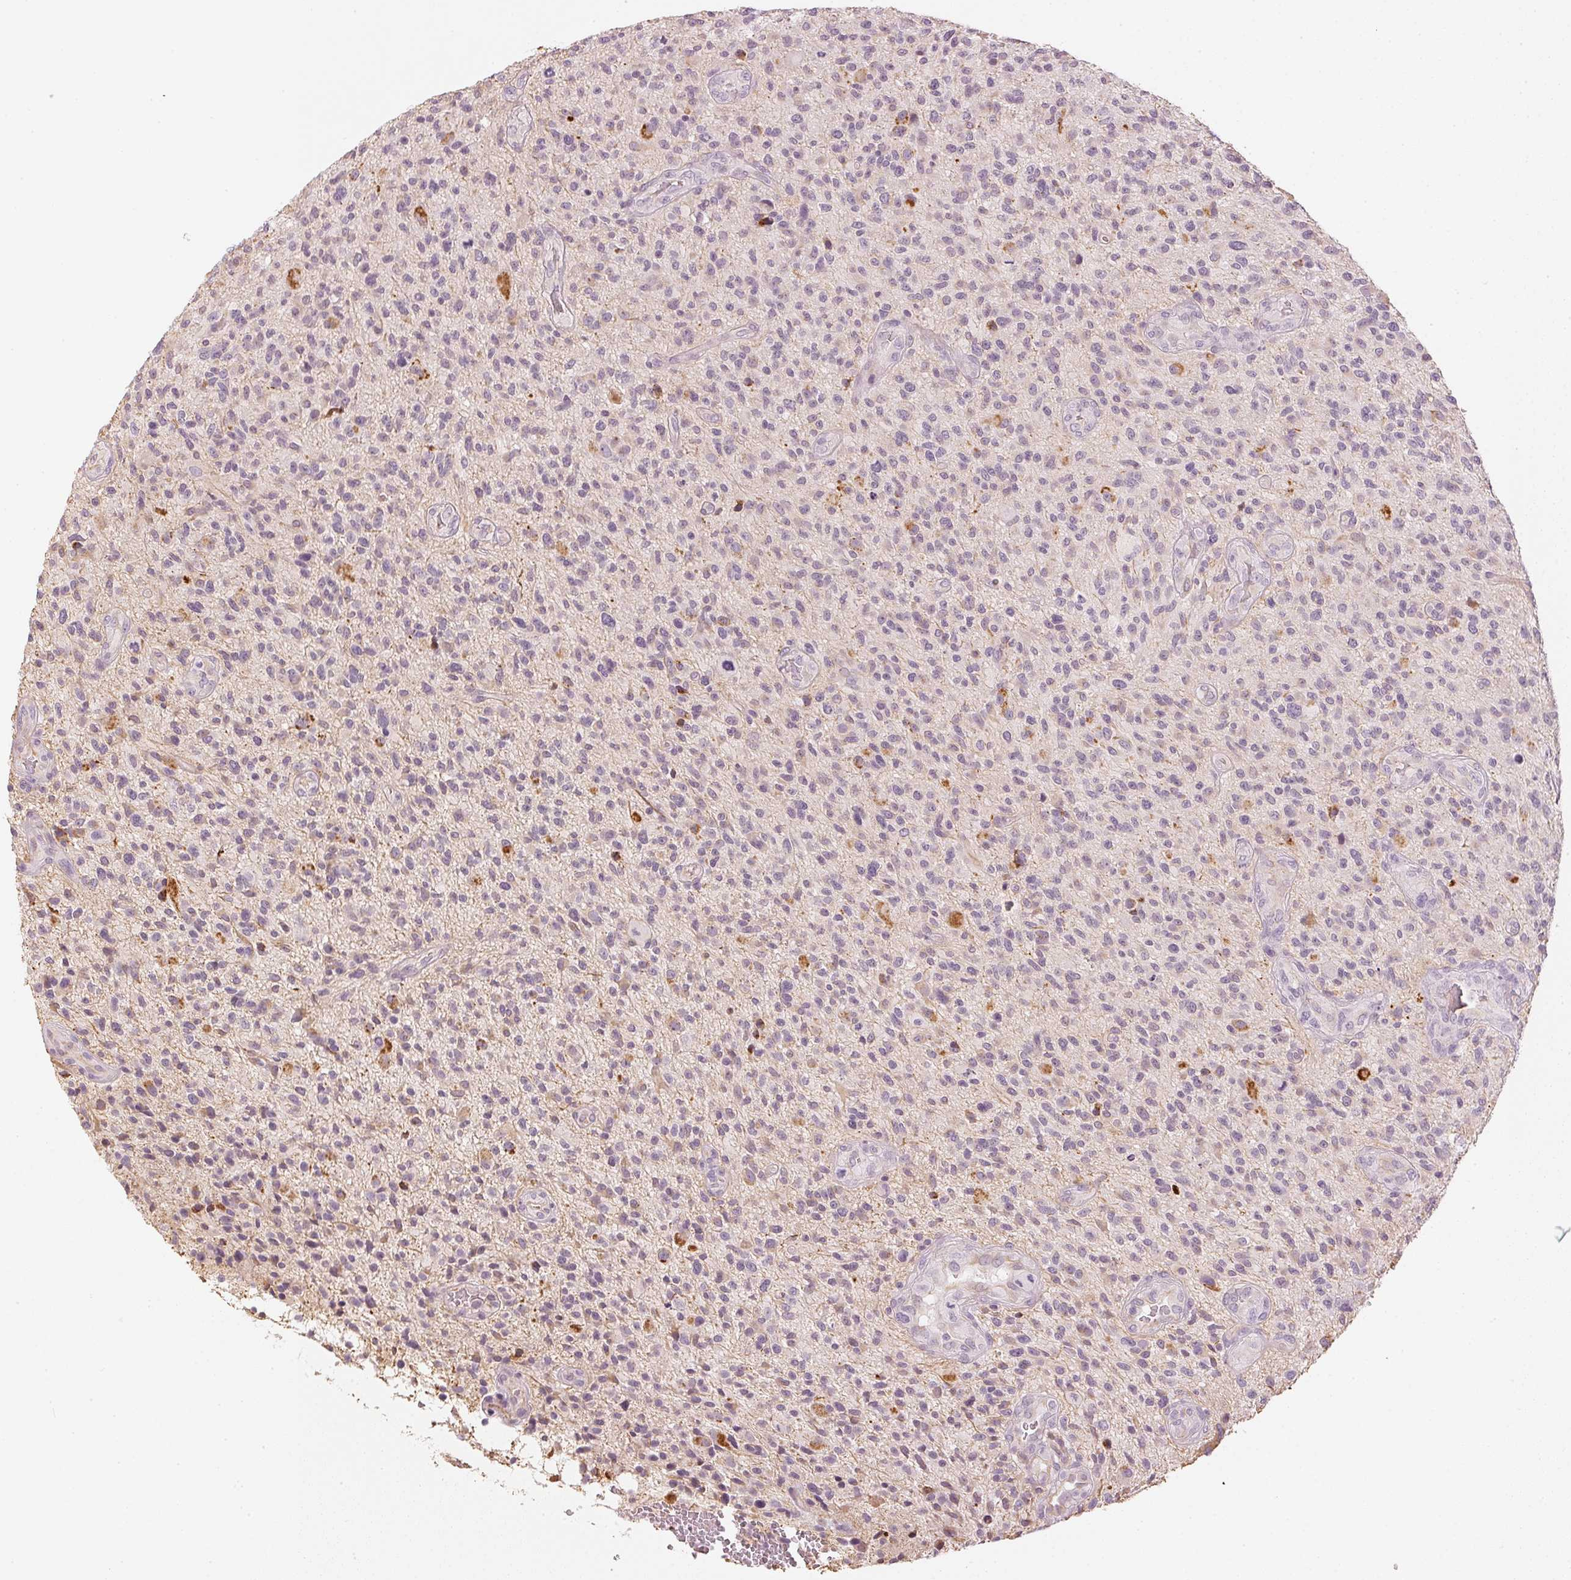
{"staining": {"intensity": "negative", "quantity": "none", "location": "none"}, "tissue": "glioma", "cell_type": "Tumor cells", "image_type": "cancer", "snomed": [{"axis": "morphology", "description": "Glioma, malignant, High grade"}, {"axis": "topography", "description": "Brain"}], "caption": "Histopathology image shows no significant protein positivity in tumor cells of glioma.", "gene": "APLP1", "patient": {"sex": "male", "age": 47}}